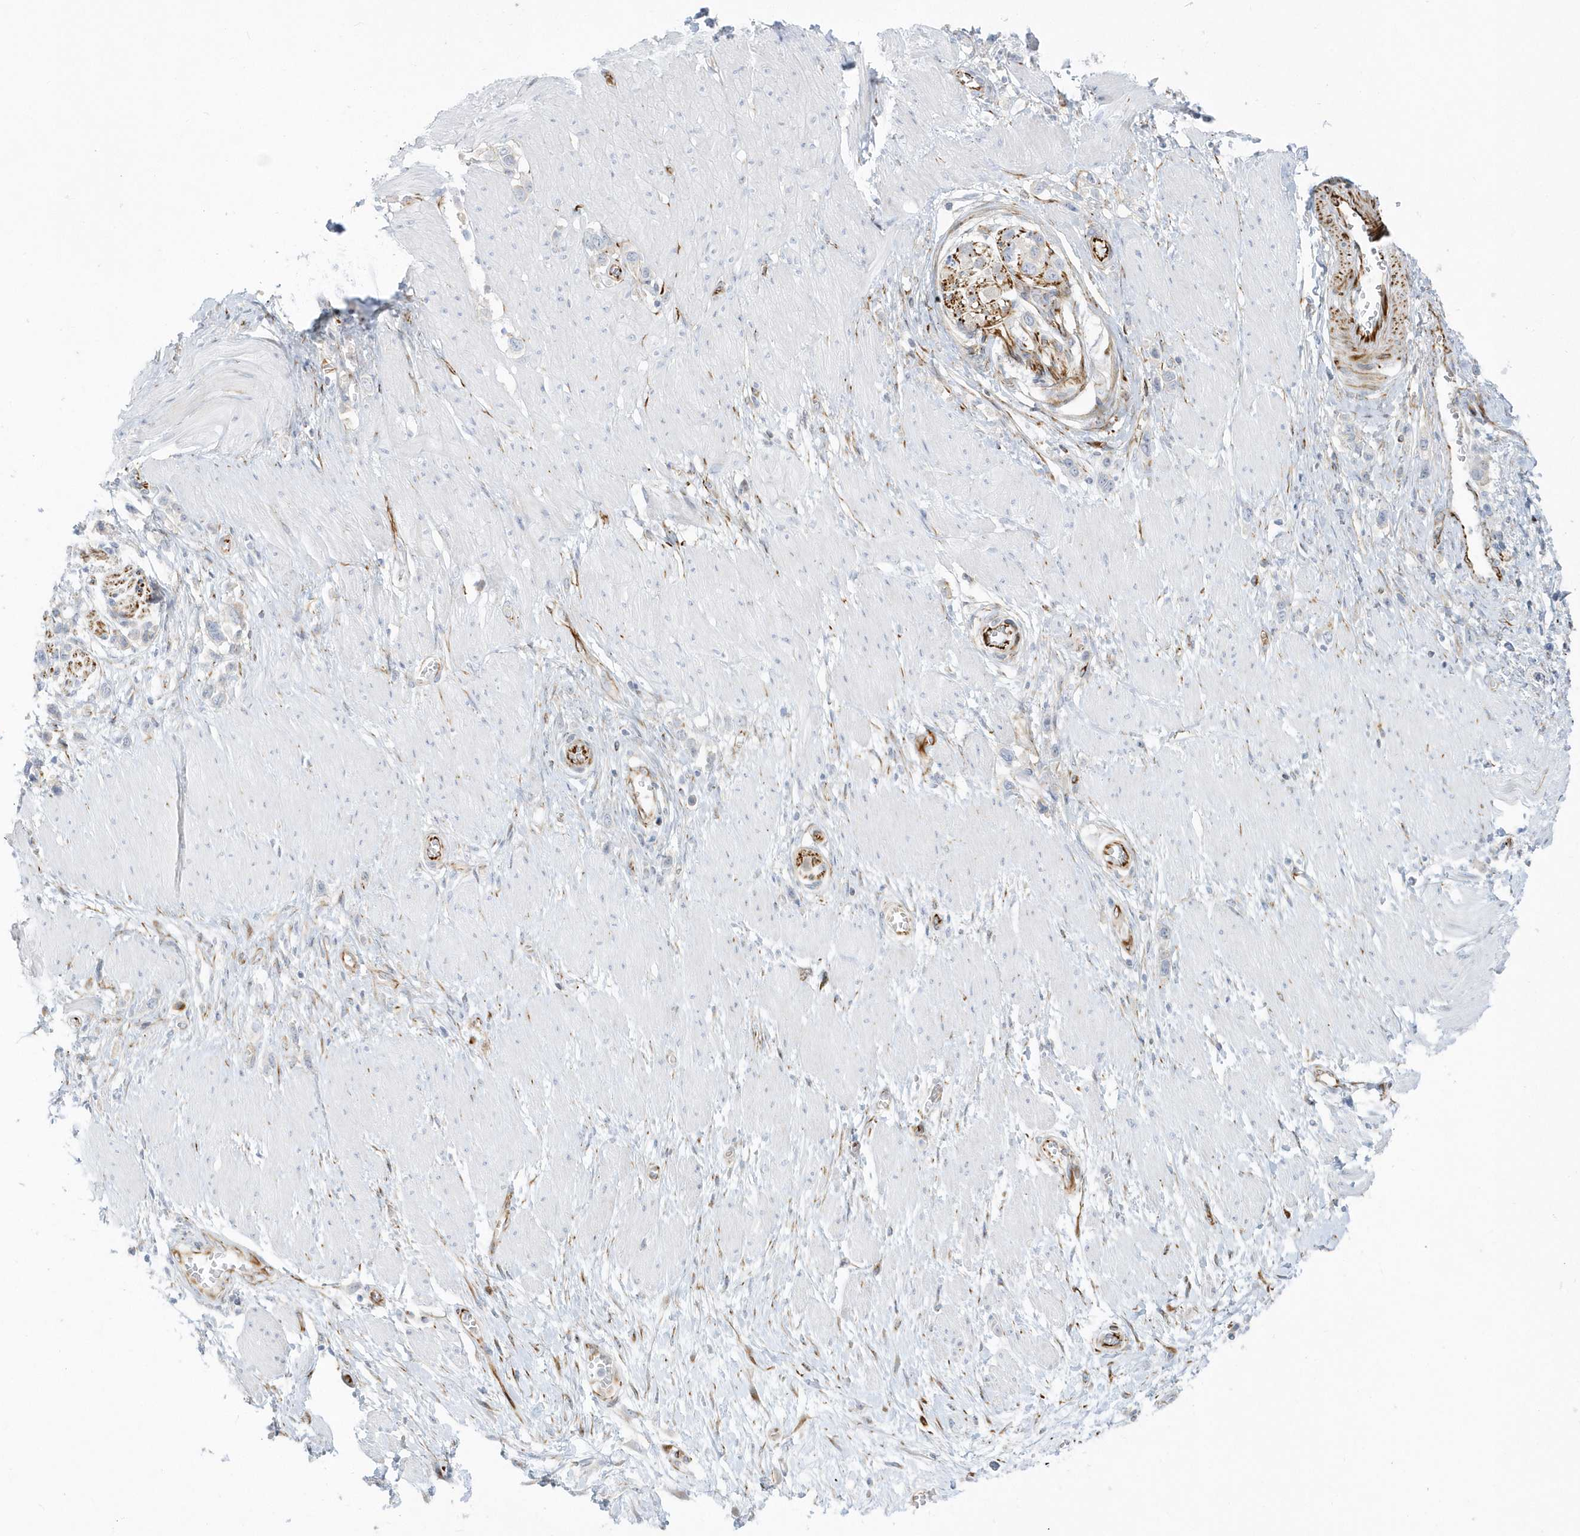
{"staining": {"intensity": "weak", "quantity": "<25%", "location": "cytoplasmic/membranous"}, "tissue": "stomach cancer", "cell_type": "Tumor cells", "image_type": "cancer", "snomed": [{"axis": "morphology", "description": "Normal tissue, NOS"}, {"axis": "morphology", "description": "Adenocarcinoma, NOS"}, {"axis": "topography", "description": "Stomach, upper"}, {"axis": "topography", "description": "Stomach"}], "caption": "A photomicrograph of human stomach adenocarcinoma is negative for staining in tumor cells.", "gene": "PPIL6", "patient": {"sex": "female", "age": 65}}